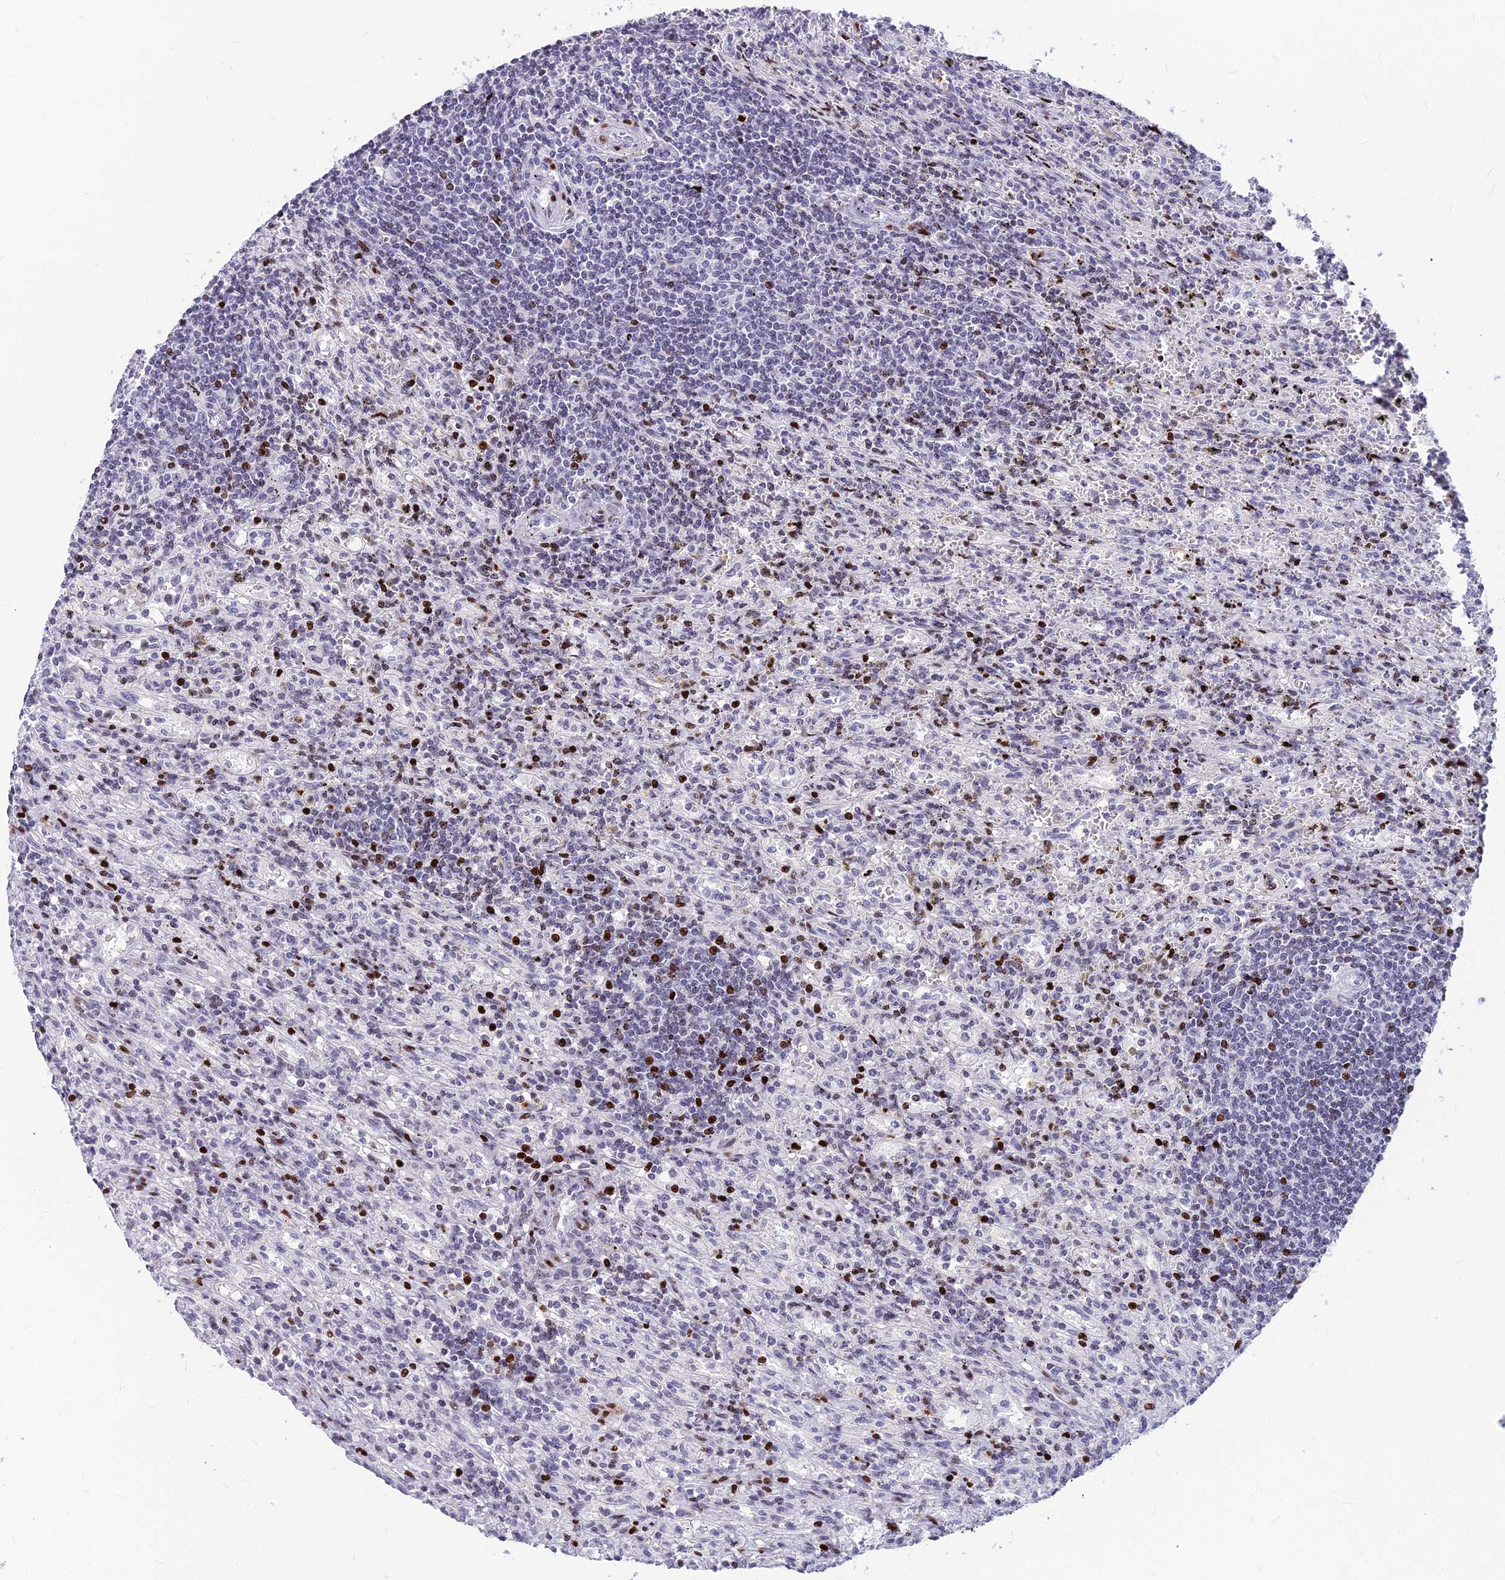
{"staining": {"intensity": "negative", "quantity": "none", "location": "none"}, "tissue": "lymphoma", "cell_type": "Tumor cells", "image_type": "cancer", "snomed": [{"axis": "morphology", "description": "Malignant lymphoma, non-Hodgkin's type, Low grade"}, {"axis": "topography", "description": "Spleen"}], "caption": "A histopathology image of human lymphoma is negative for staining in tumor cells.", "gene": "PRPS1", "patient": {"sex": "male", "age": 76}}